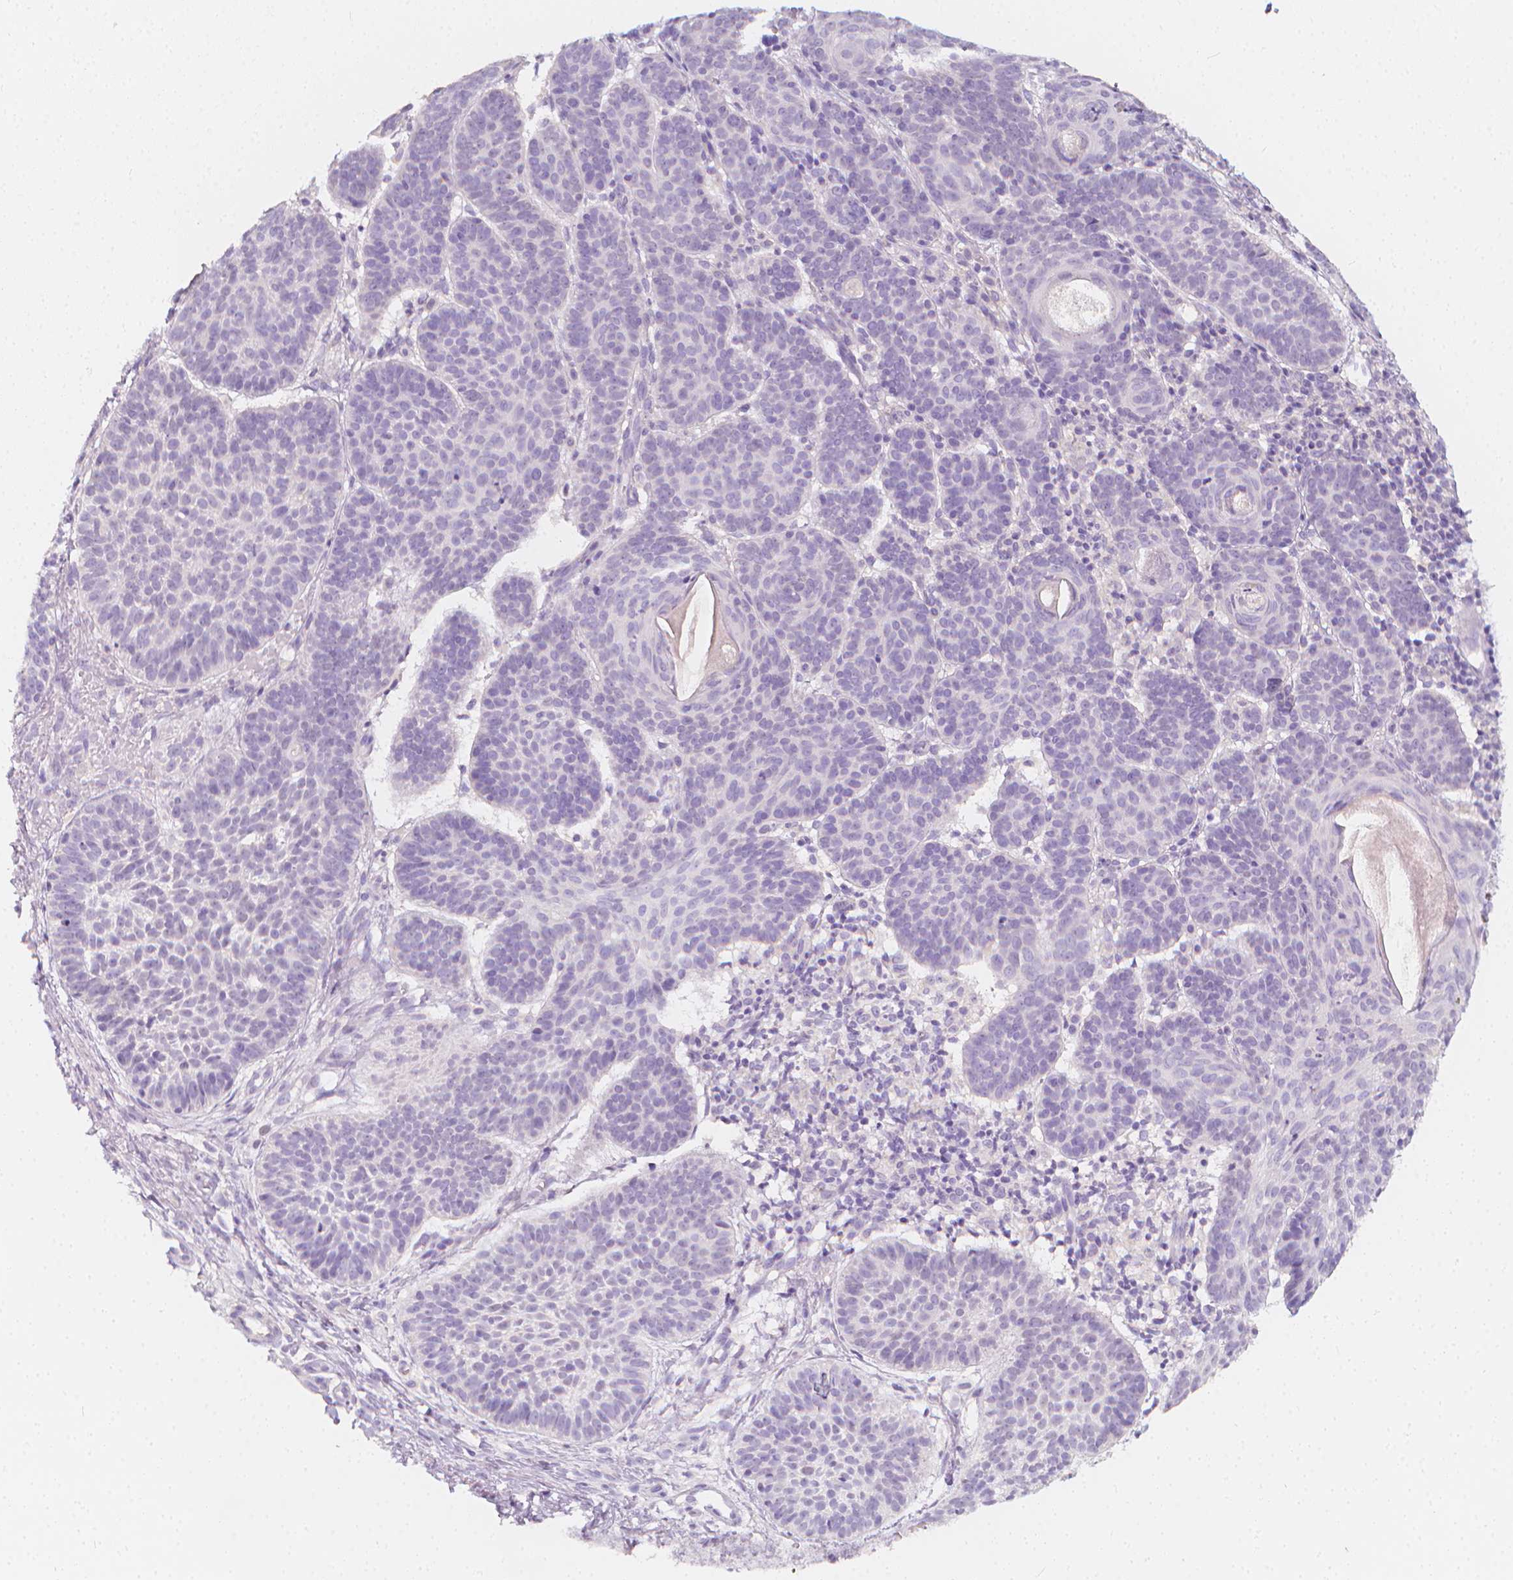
{"staining": {"intensity": "negative", "quantity": "none", "location": "none"}, "tissue": "skin cancer", "cell_type": "Tumor cells", "image_type": "cancer", "snomed": [{"axis": "morphology", "description": "Basal cell carcinoma"}, {"axis": "topography", "description": "Skin"}], "caption": "IHC photomicrograph of neoplastic tissue: skin basal cell carcinoma stained with DAB exhibits no significant protein staining in tumor cells.", "gene": "RBFOX1", "patient": {"sex": "male", "age": 72}}